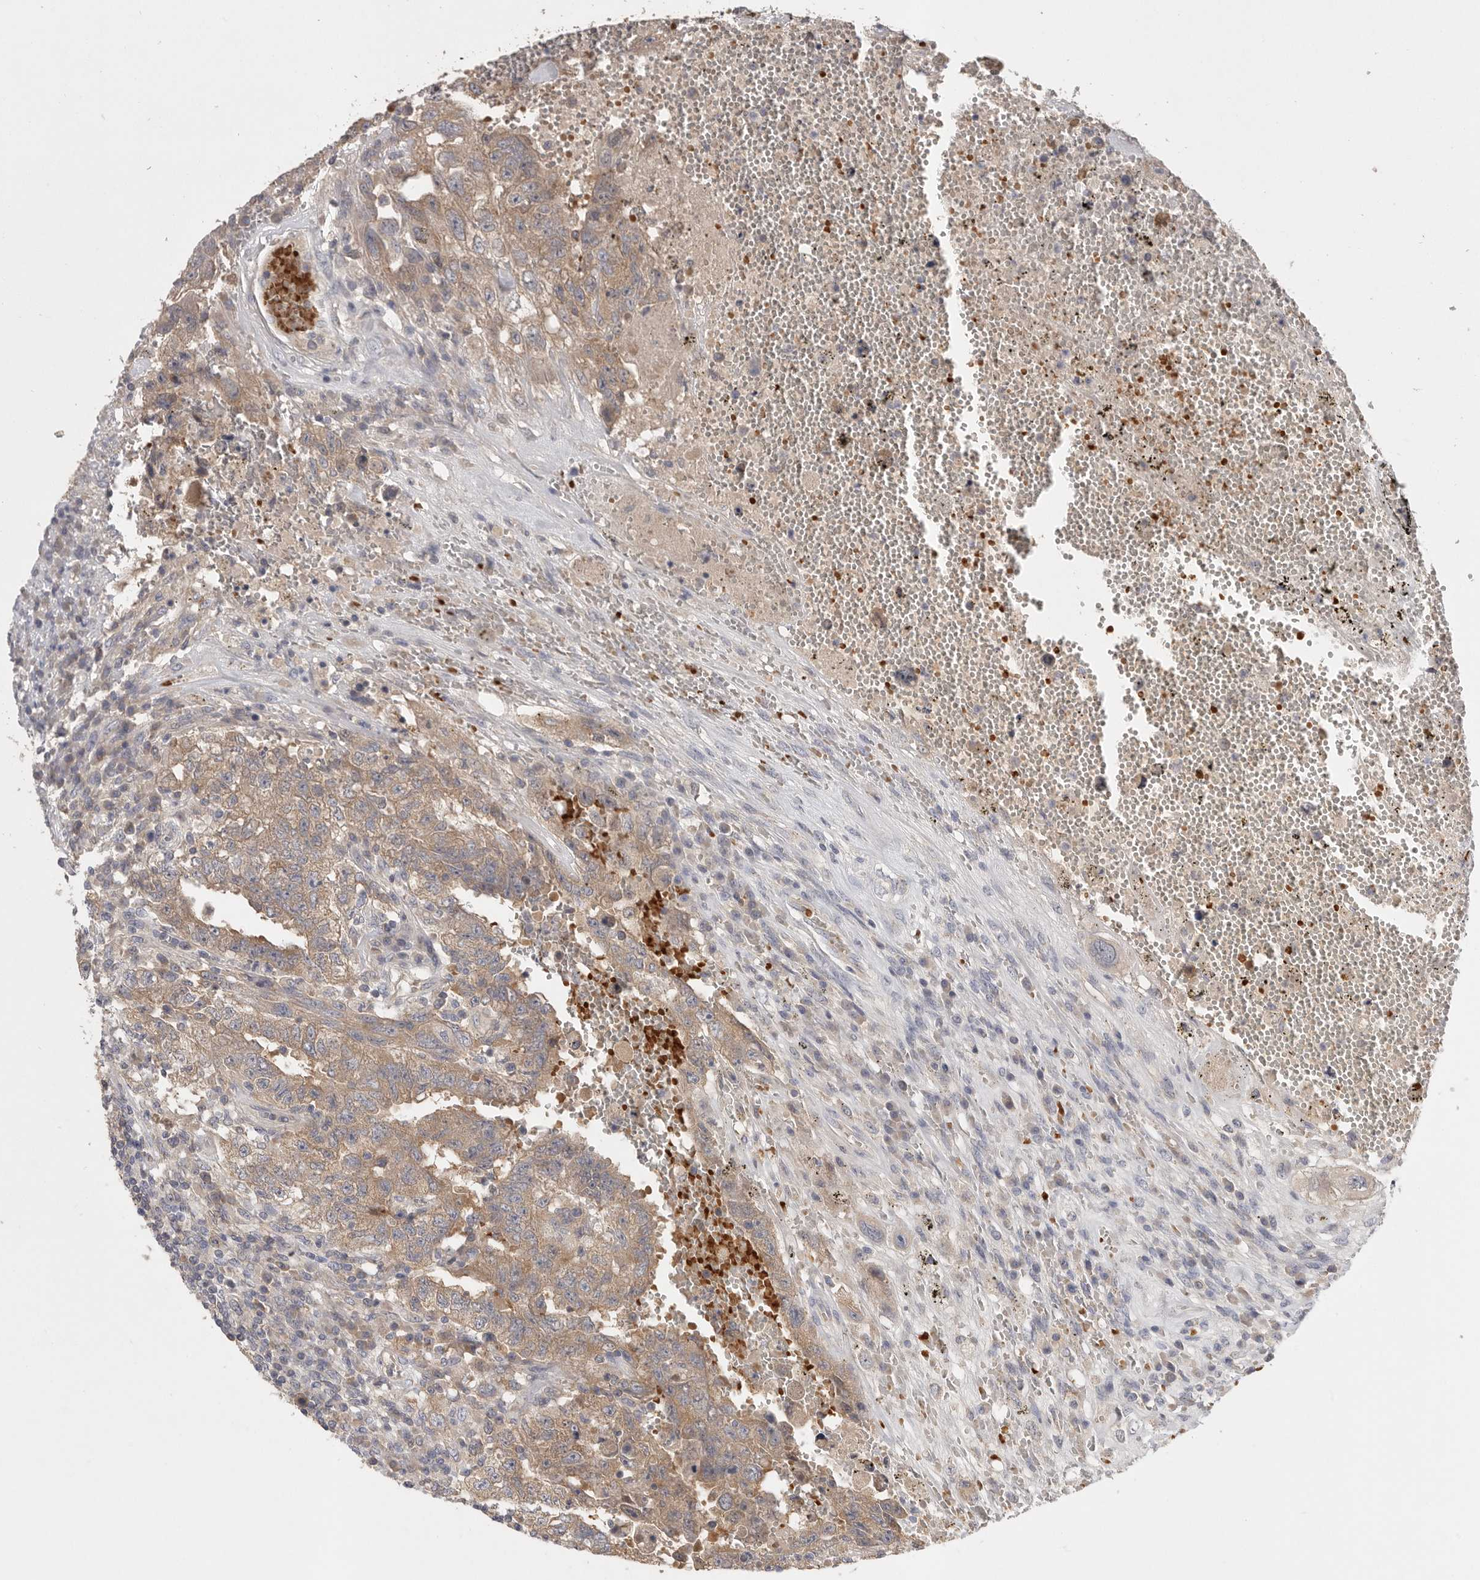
{"staining": {"intensity": "moderate", "quantity": ">75%", "location": "cytoplasmic/membranous"}, "tissue": "testis cancer", "cell_type": "Tumor cells", "image_type": "cancer", "snomed": [{"axis": "morphology", "description": "Carcinoma, Embryonal, NOS"}, {"axis": "topography", "description": "Testis"}], "caption": "Protein staining displays moderate cytoplasmic/membranous positivity in about >75% of tumor cells in testis embryonal carcinoma.", "gene": "CFAP298", "patient": {"sex": "male", "age": 26}}